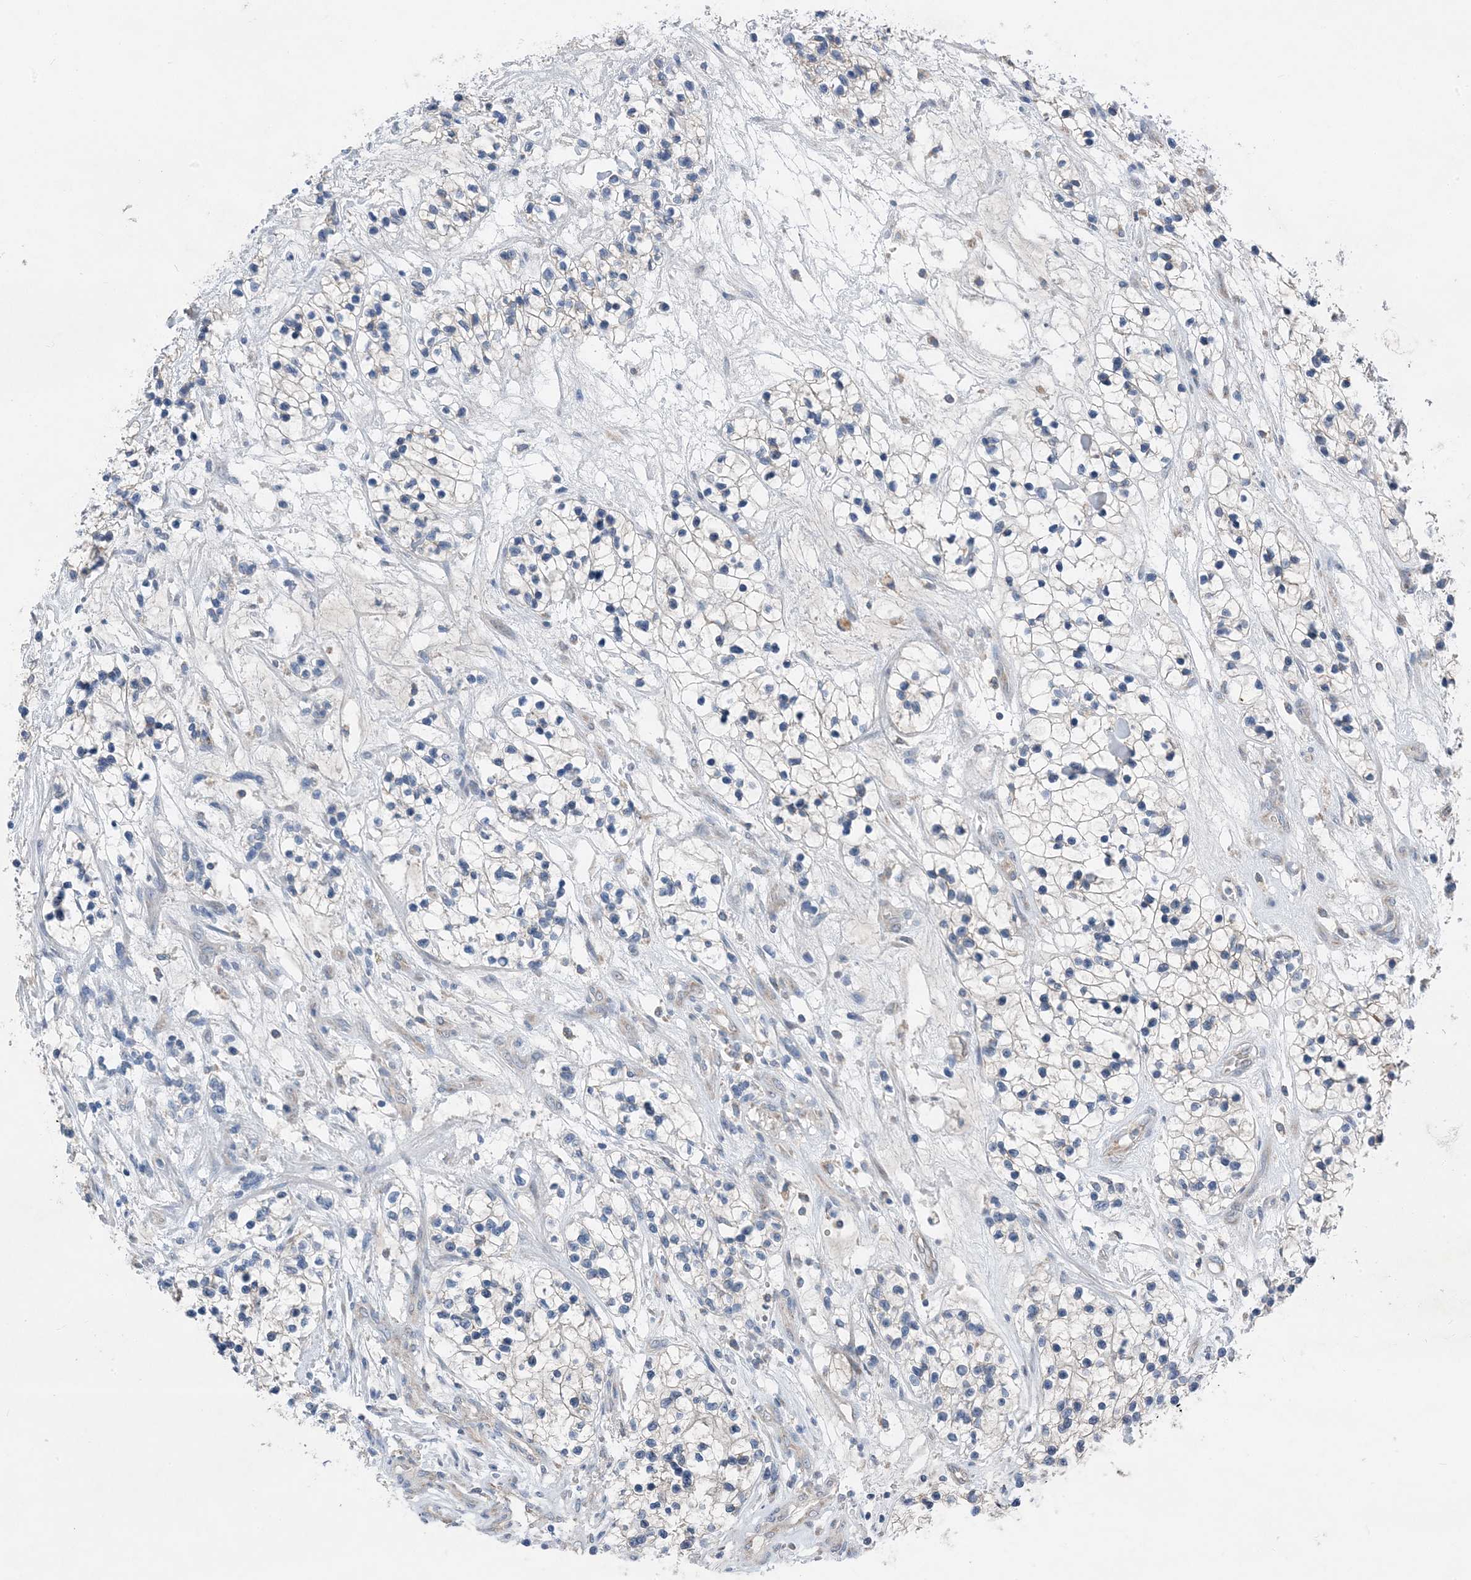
{"staining": {"intensity": "weak", "quantity": "<25%", "location": "cytoplasmic/membranous"}, "tissue": "renal cancer", "cell_type": "Tumor cells", "image_type": "cancer", "snomed": [{"axis": "morphology", "description": "Adenocarcinoma, NOS"}, {"axis": "topography", "description": "Kidney"}], "caption": "Tumor cells are negative for protein expression in human renal adenocarcinoma. (Brightfield microscopy of DAB (3,3'-diaminobenzidine) IHC at high magnification).", "gene": "DHX30", "patient": {"sex": "female", "age": 57}}